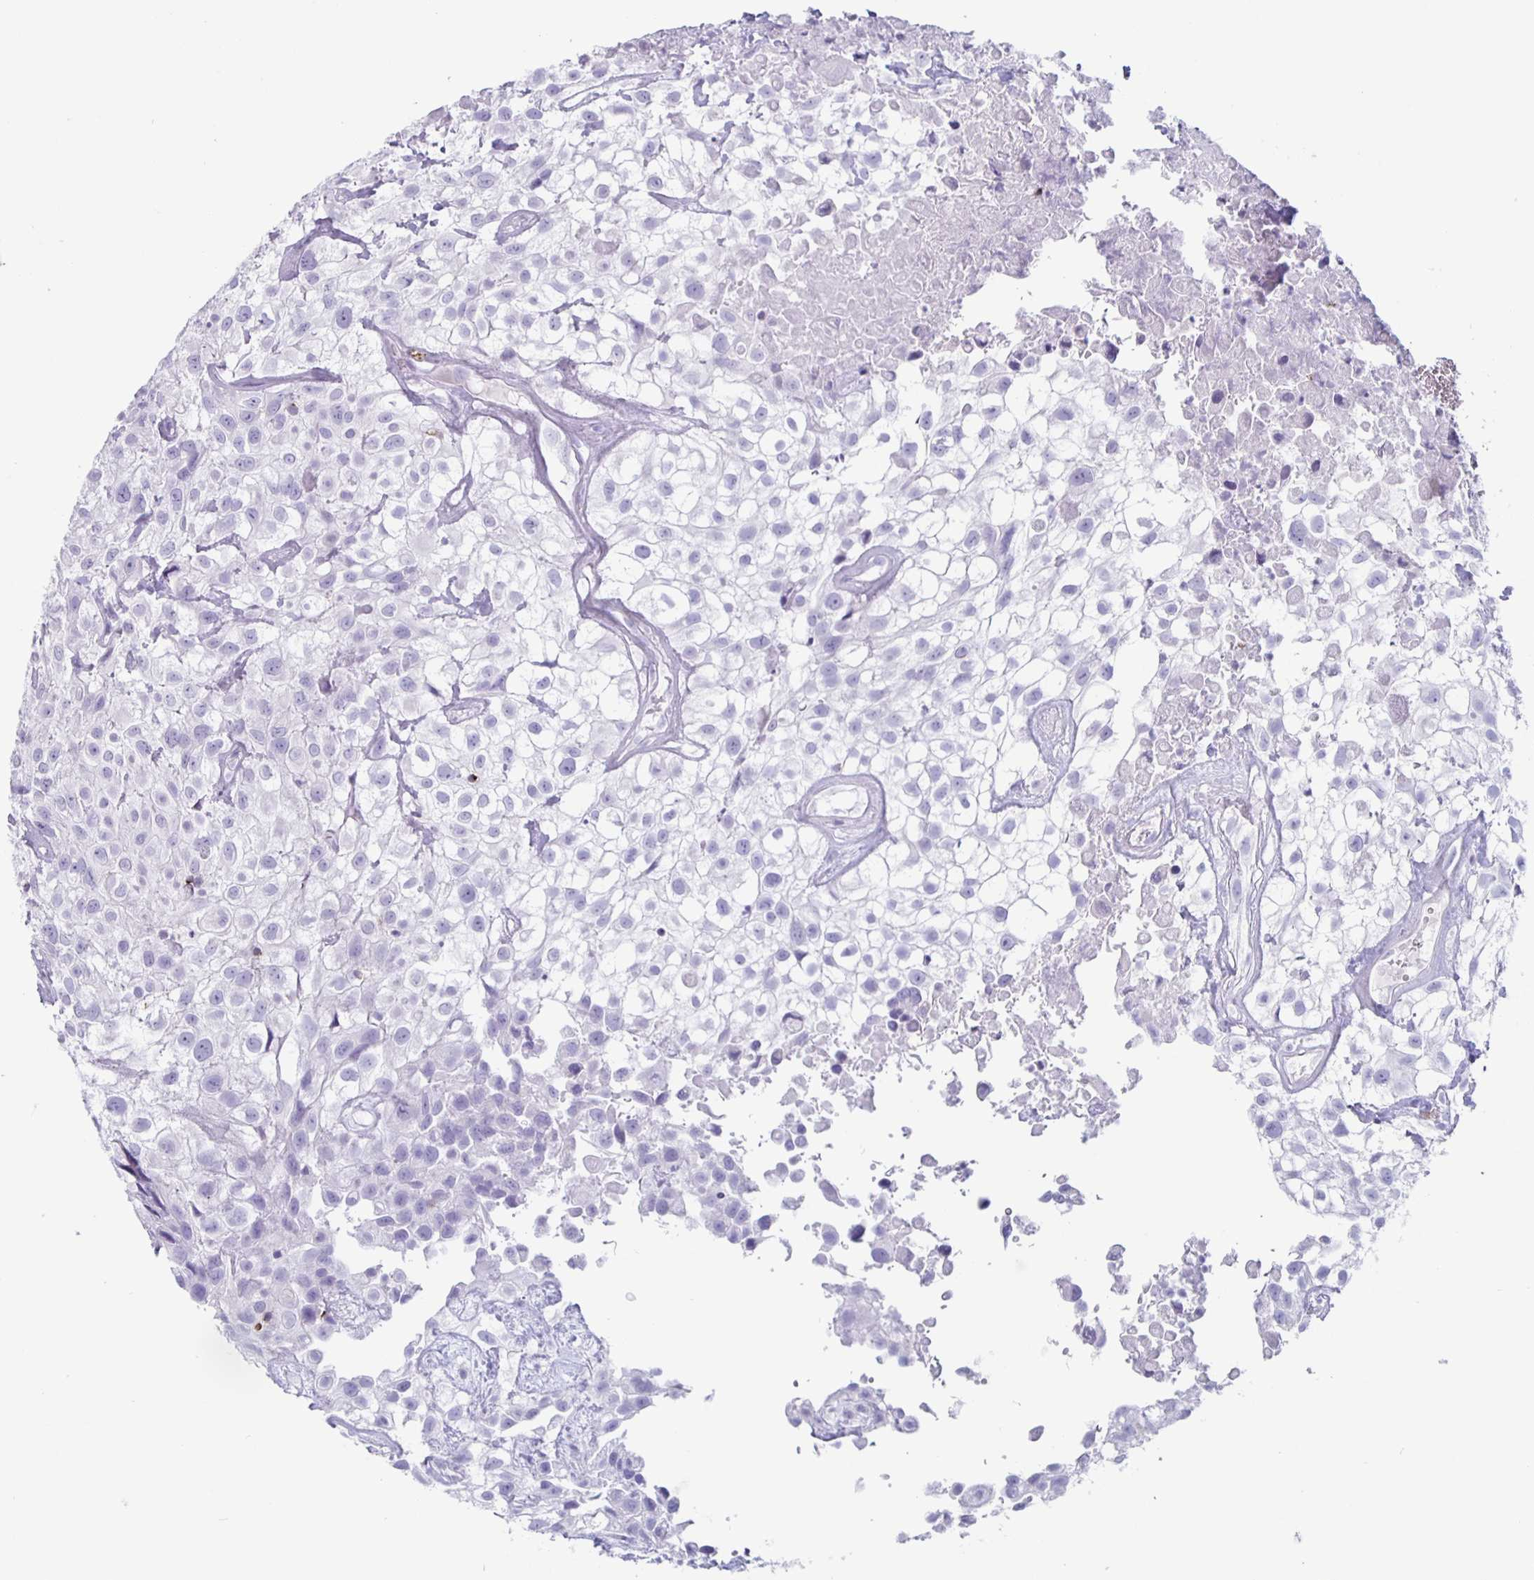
{"staining": {"intensity": "negative", "quantity": "none", "location": "none"}, "tissue": "urothelial cancer", "cell_type": "Tumor cells", "image_type": "cancer", "snomed": [{"axis": "morphology", "description": "Urothelial carcinoma, High grade"}, {"axis": "topography", "description": "Urinary bladder"}], "caption": "The histopathology image demonstrates no staining of tumor cells in urothelial cancer.", "gene": "GZMK", "patient": {"sex": "male", "age": 56}}